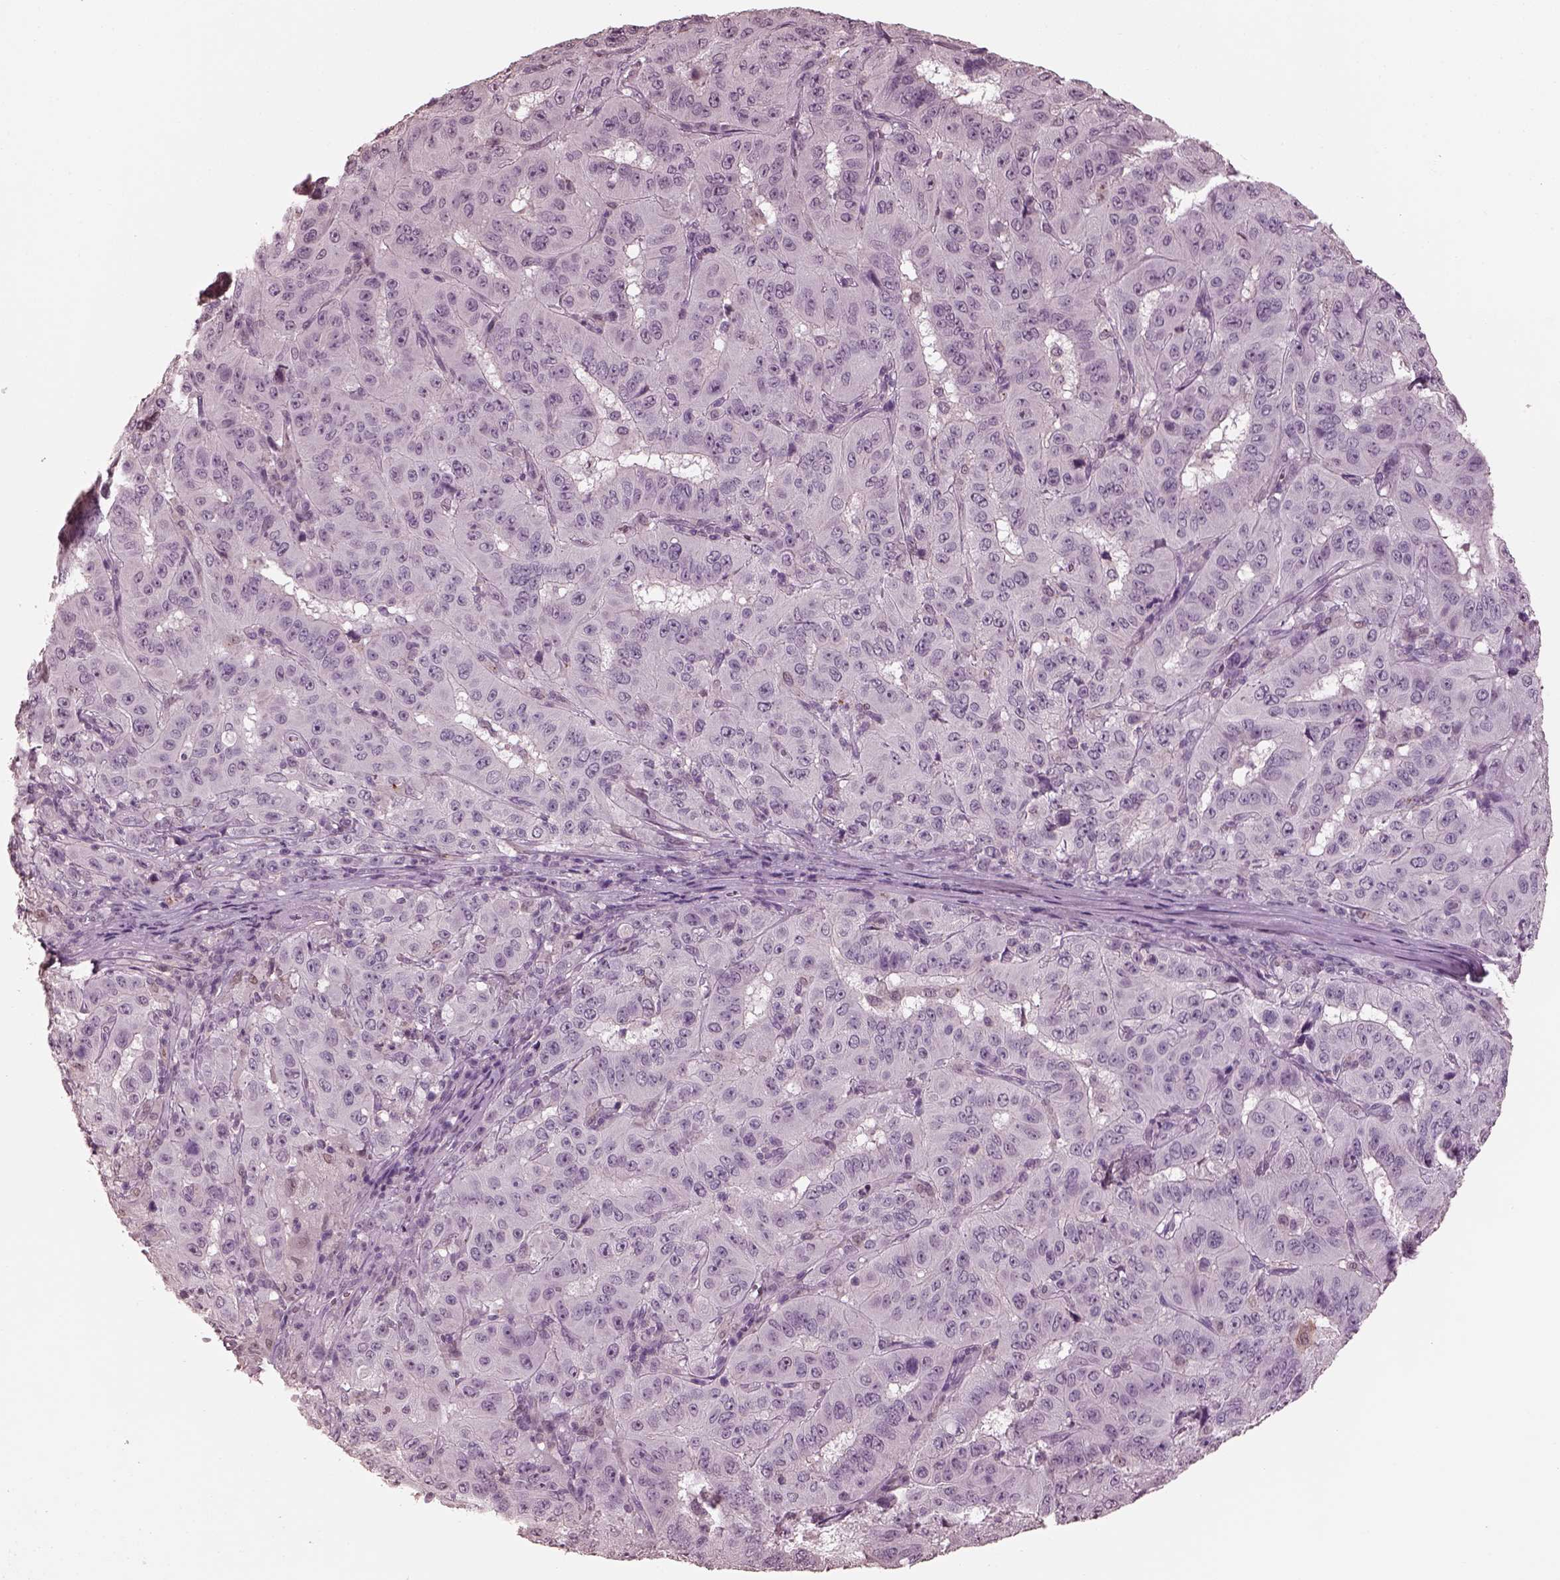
{"staining": {"intensity": "negative", "quantity": "none", "location": "none"}, "tissue": "pancreatic cancer", "cell_type": "Tumor cells", "image_type": "cancer", "snomed": [{"axis": "morphology", "description": "Adenocarcinoma, NOS"}, {"axis": "topography", "description": "Pancreas"}], "caption": "Pancreatic cancer stained for a protein using IHC shows no positivity tumor cells.", "gene": "TSKS", "patient": {"sex": "male", "age": 63}}